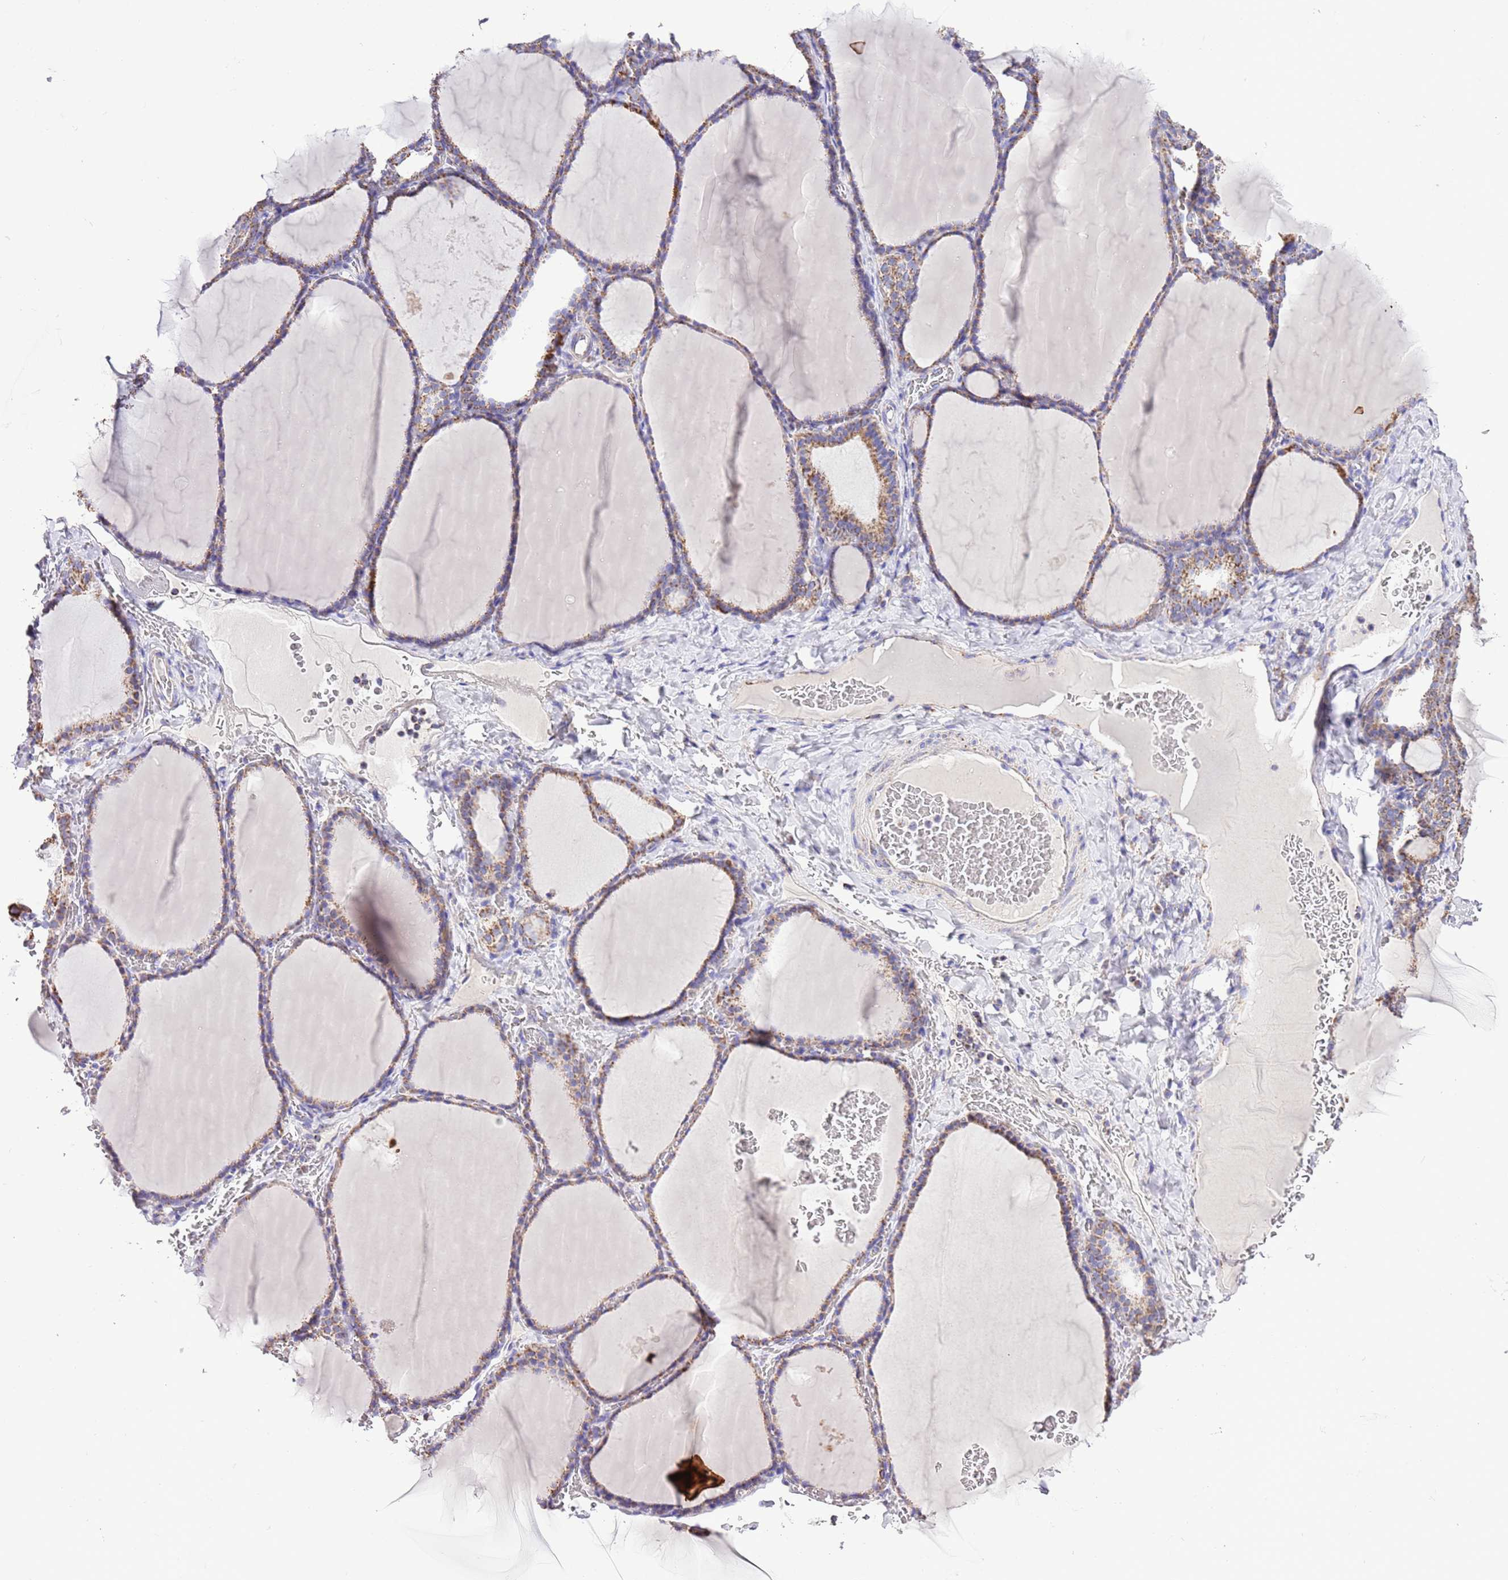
{"staining": {"intensity": "moderate", "quantity": ">75%", "location": "cytoplasmic/membranous"}, "tissue": "thyroid gland", "cell_type": "Glandular cells", "image_type": "normal", "snomed": [{"axis": "morphology", "description": "Normal tissue, NOS"}, {"axis": "topography", "description": "Thyroid gland"}], "caption": "Protein expression analysis of unremarkable human thyroid gland reveals moderate cytoplasmic/membranous expression in about >75% of glandular cells. The protein of interest is shown in brown color, while the nuclei are stained blue.", "gene": "TEKTIP1", "patient": {"sex": "female", "age": 39}}